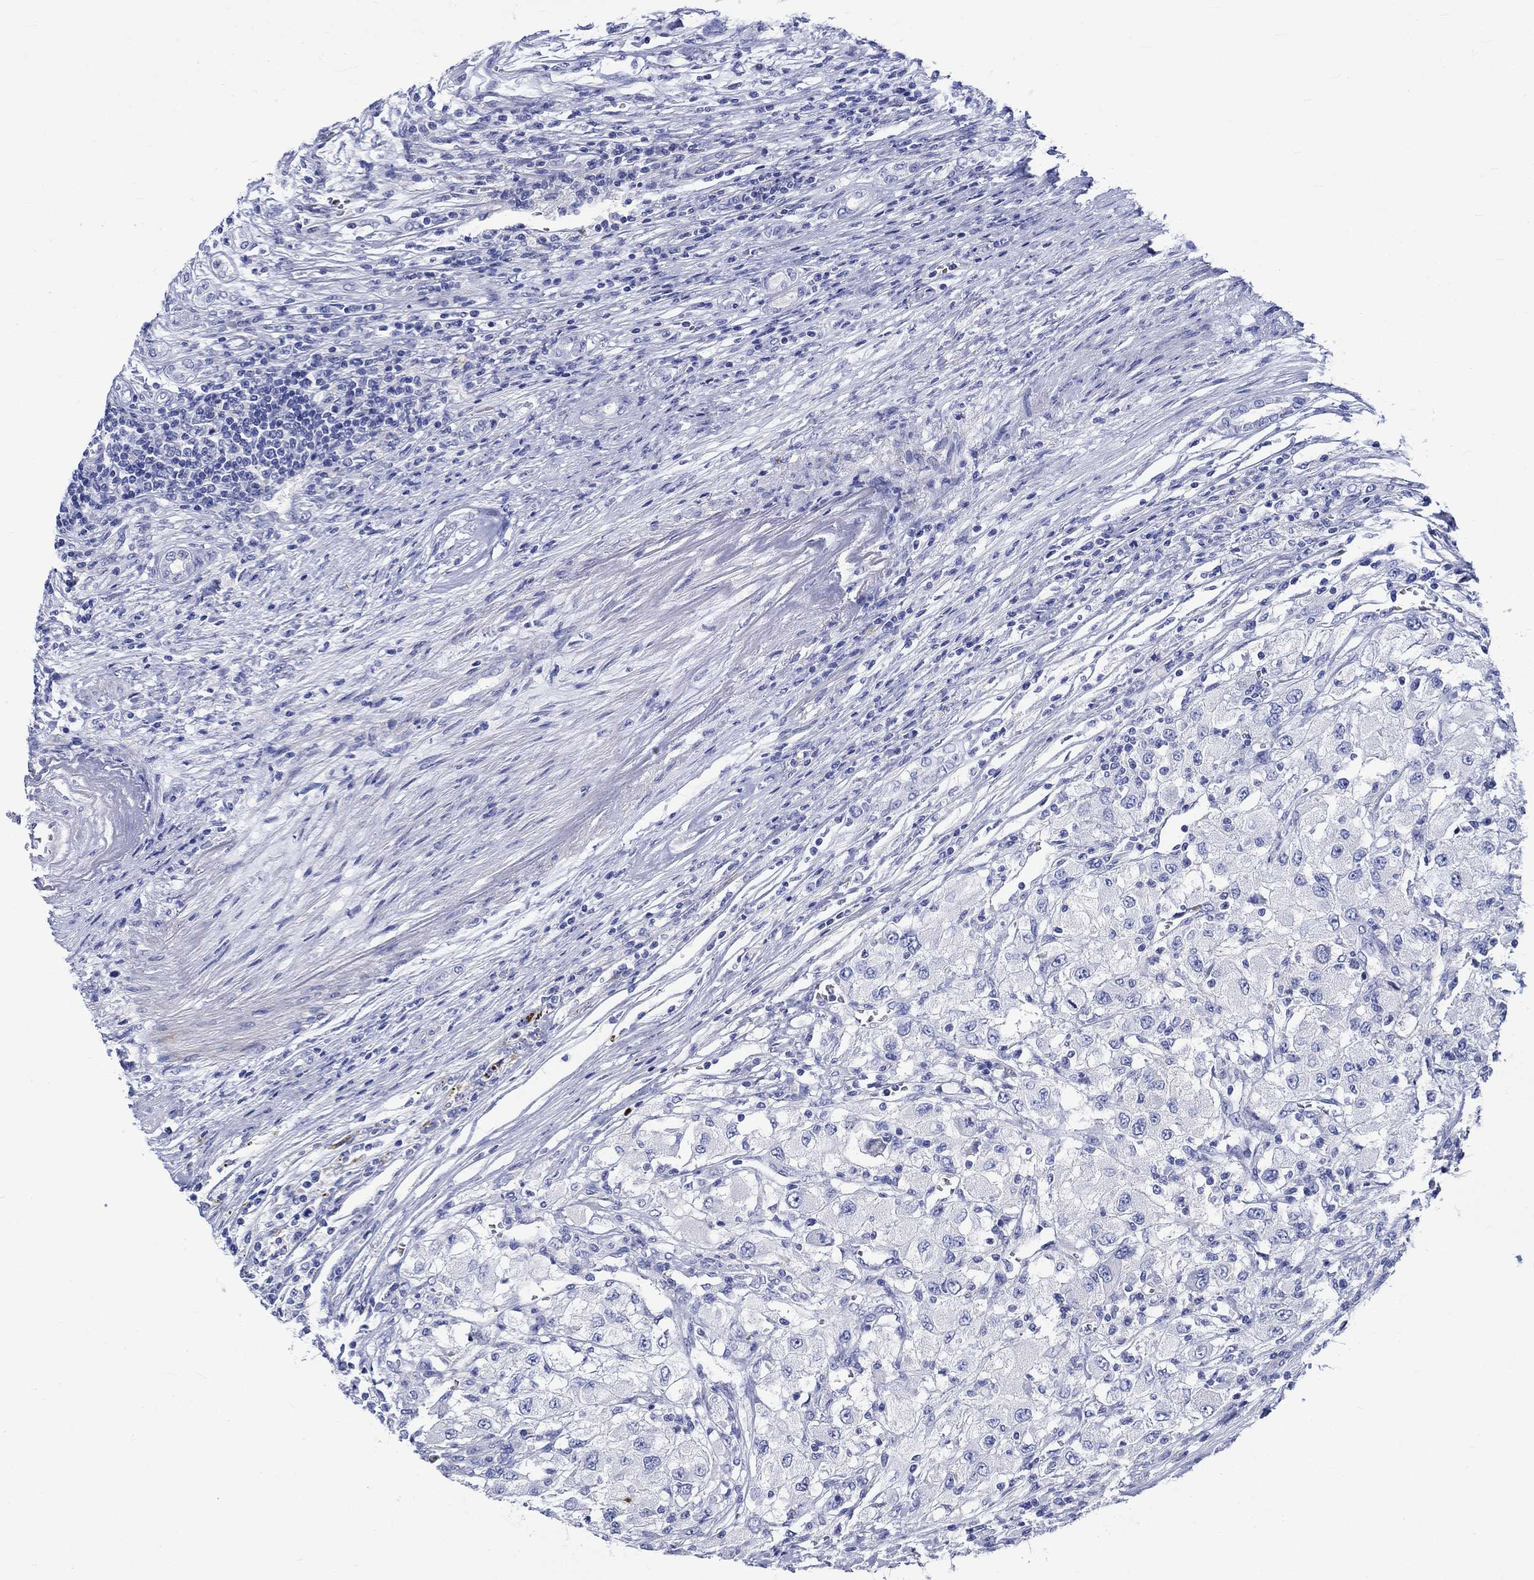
{"staining": {"intensity": "negative", "quantity": "none", "location": "none"}, "tissue": "renal cancer", "cell_type": "Tumor cells", "image_type": "cancer", "snomed": [{"axis": "morphology", "description": "Adenocarcinoma, NOS"}, {"axis": "topography", "description": "Kidney"}], "caption": "Immunohistochemistry micrograph of neoplastic tissue: renal cancer (adenocarcinoma) stained with DAB (3,3'-diaminobenzidine) shows no significant protein expression in tumor cells.", "gene": "NRIP3", "patient": {"sex": "female", "age": 67}}